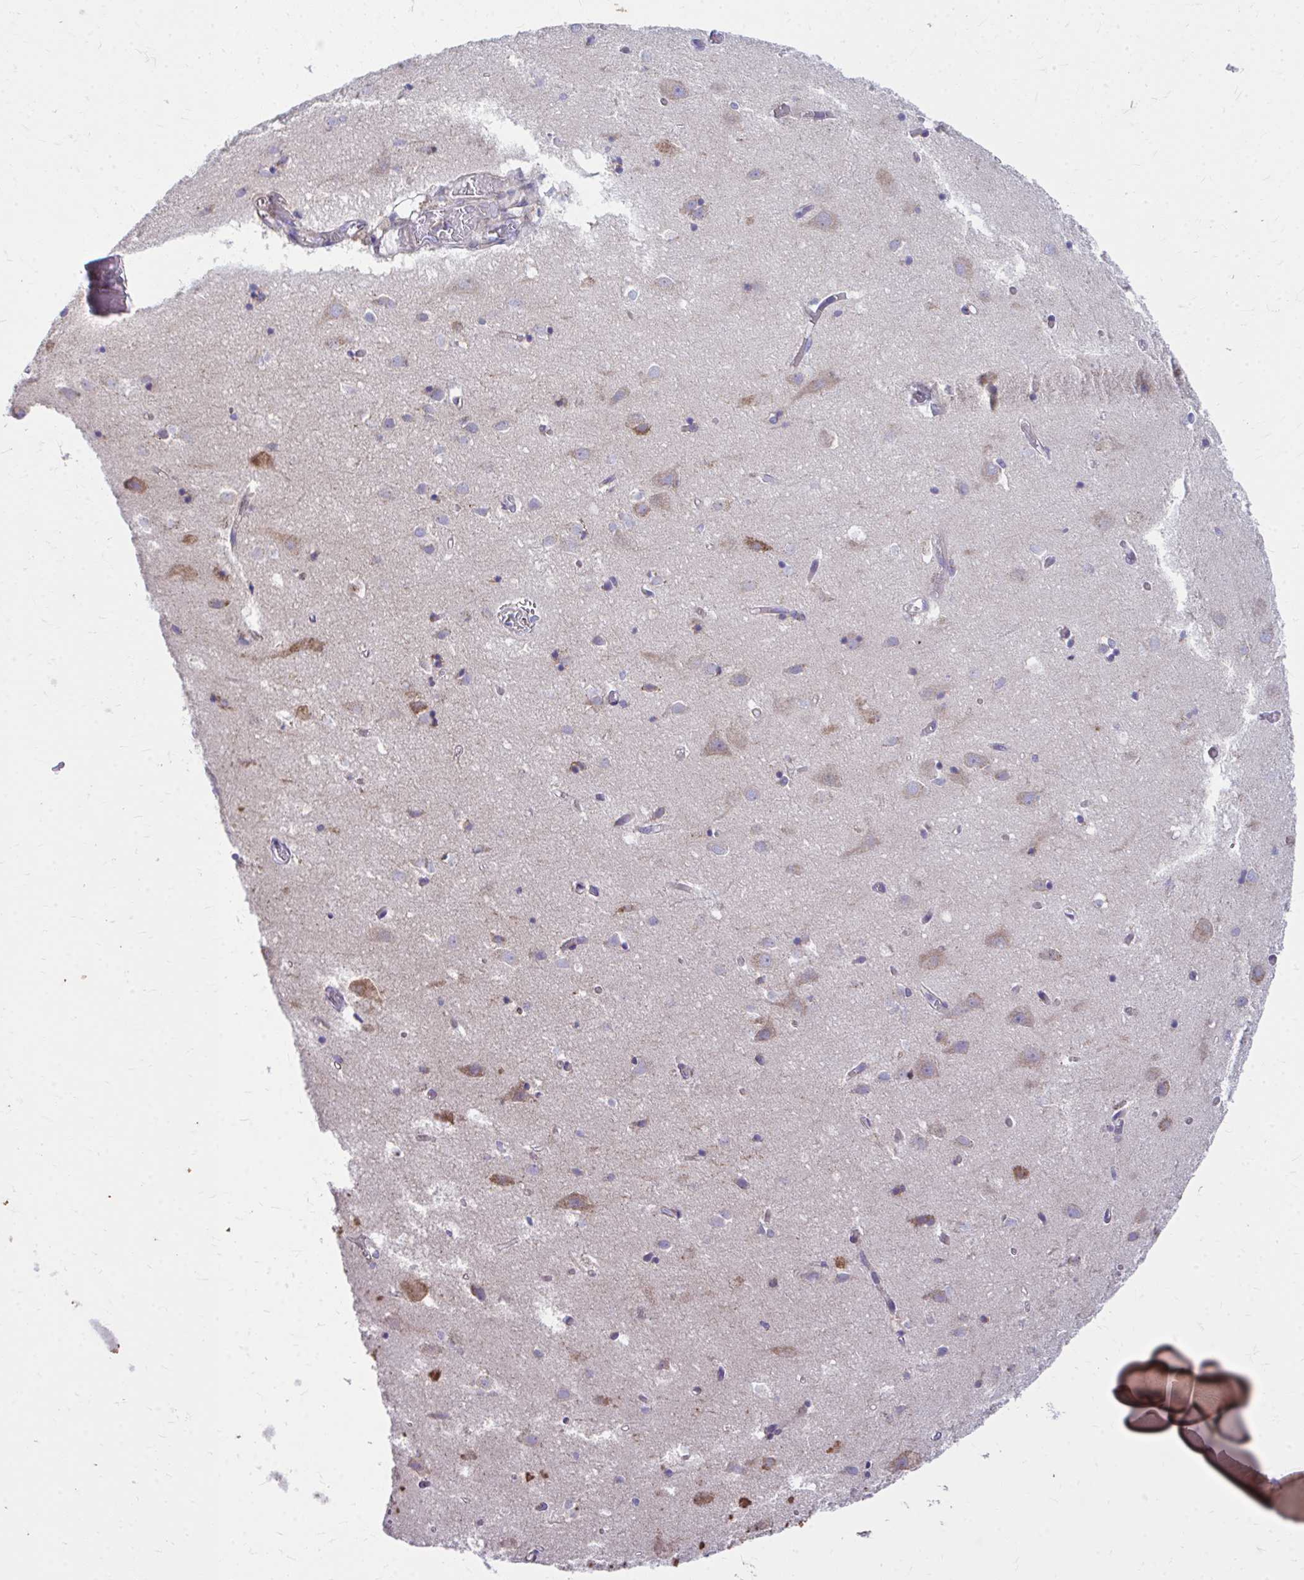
{"staining": {"intensity": "negative", "quantity": "none", "location": "none"}, "tissue": "cerebral cortex", "cell_type": "Endothelial cells", "image_type": "normal", "snomed": [{"axis": "morphology", "description": "Normal tissue, NOS"}, {"axis": "topography", "description": "Cerebral cortex"}], "caption": "Immunohistochemistry (IHC) image of unremarkable cerebral cortex stained for a protein (brown), which reveals no staining in endothelial cells. (Immunohistochemistry (IHC), brightfield microscopy, high magnification).", "gene": "MRPL19", "patient": {"sex": "male", "age": 70}}